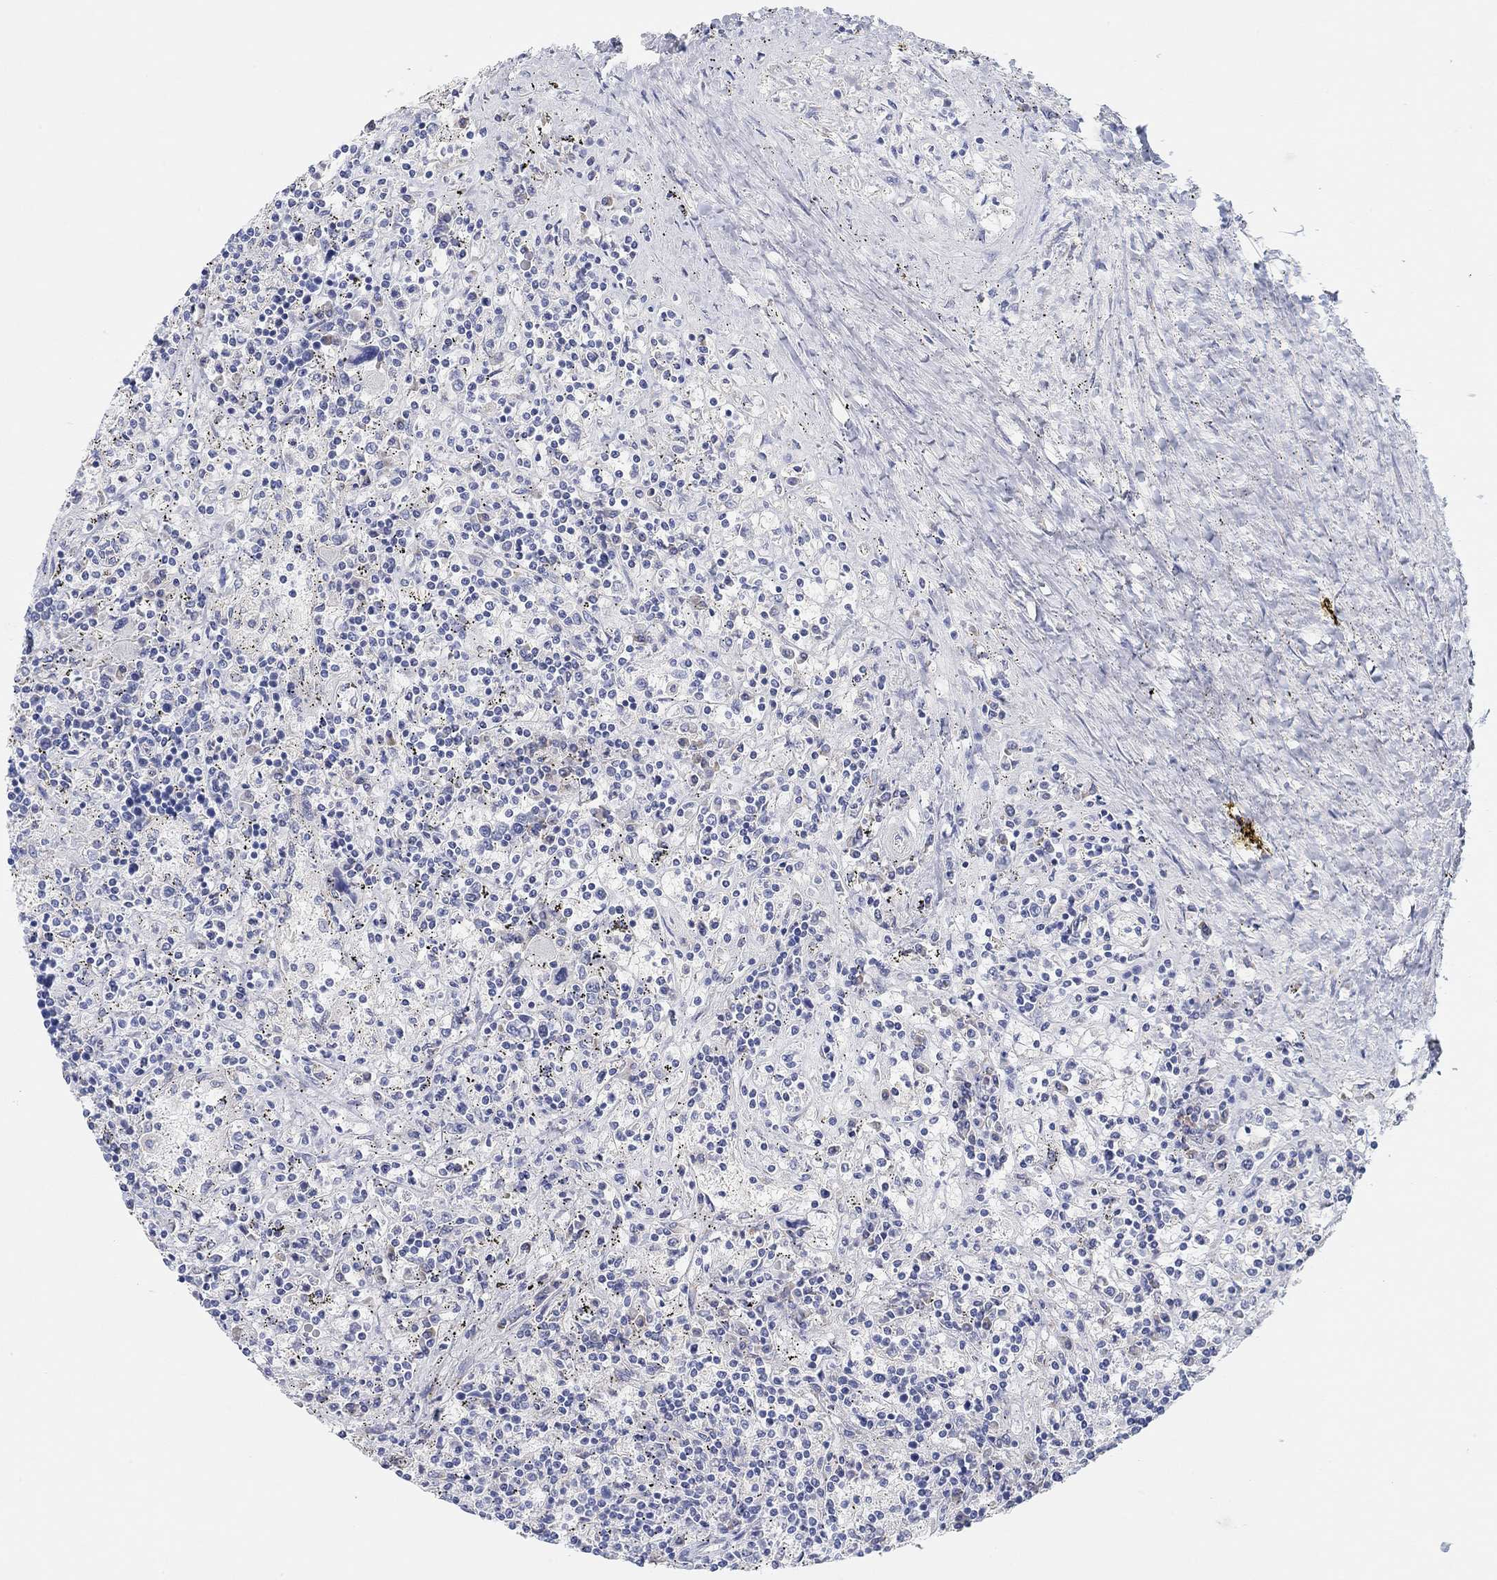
{"staining": {"intensity": "negative", "quantity": "none", "location": "none"}, "tissue": "lymphoma", "cell_type": "Tumor cells", "image_type": "cancer", "snomed": [{"axis": "morphology", "description": "Malignant lymphoma, non-Hodgkin's type, Low grade"}, {"axis": "topography", "description": "Spleen"}], "caption": "A histopathology image of low-grade malignant lymphoma, non-Hodgkin's type stained for a protein demonstrates no brown staining in tumor cells.", "gene": "RGS1", "patient": {"sex": "male", "age": 62}}